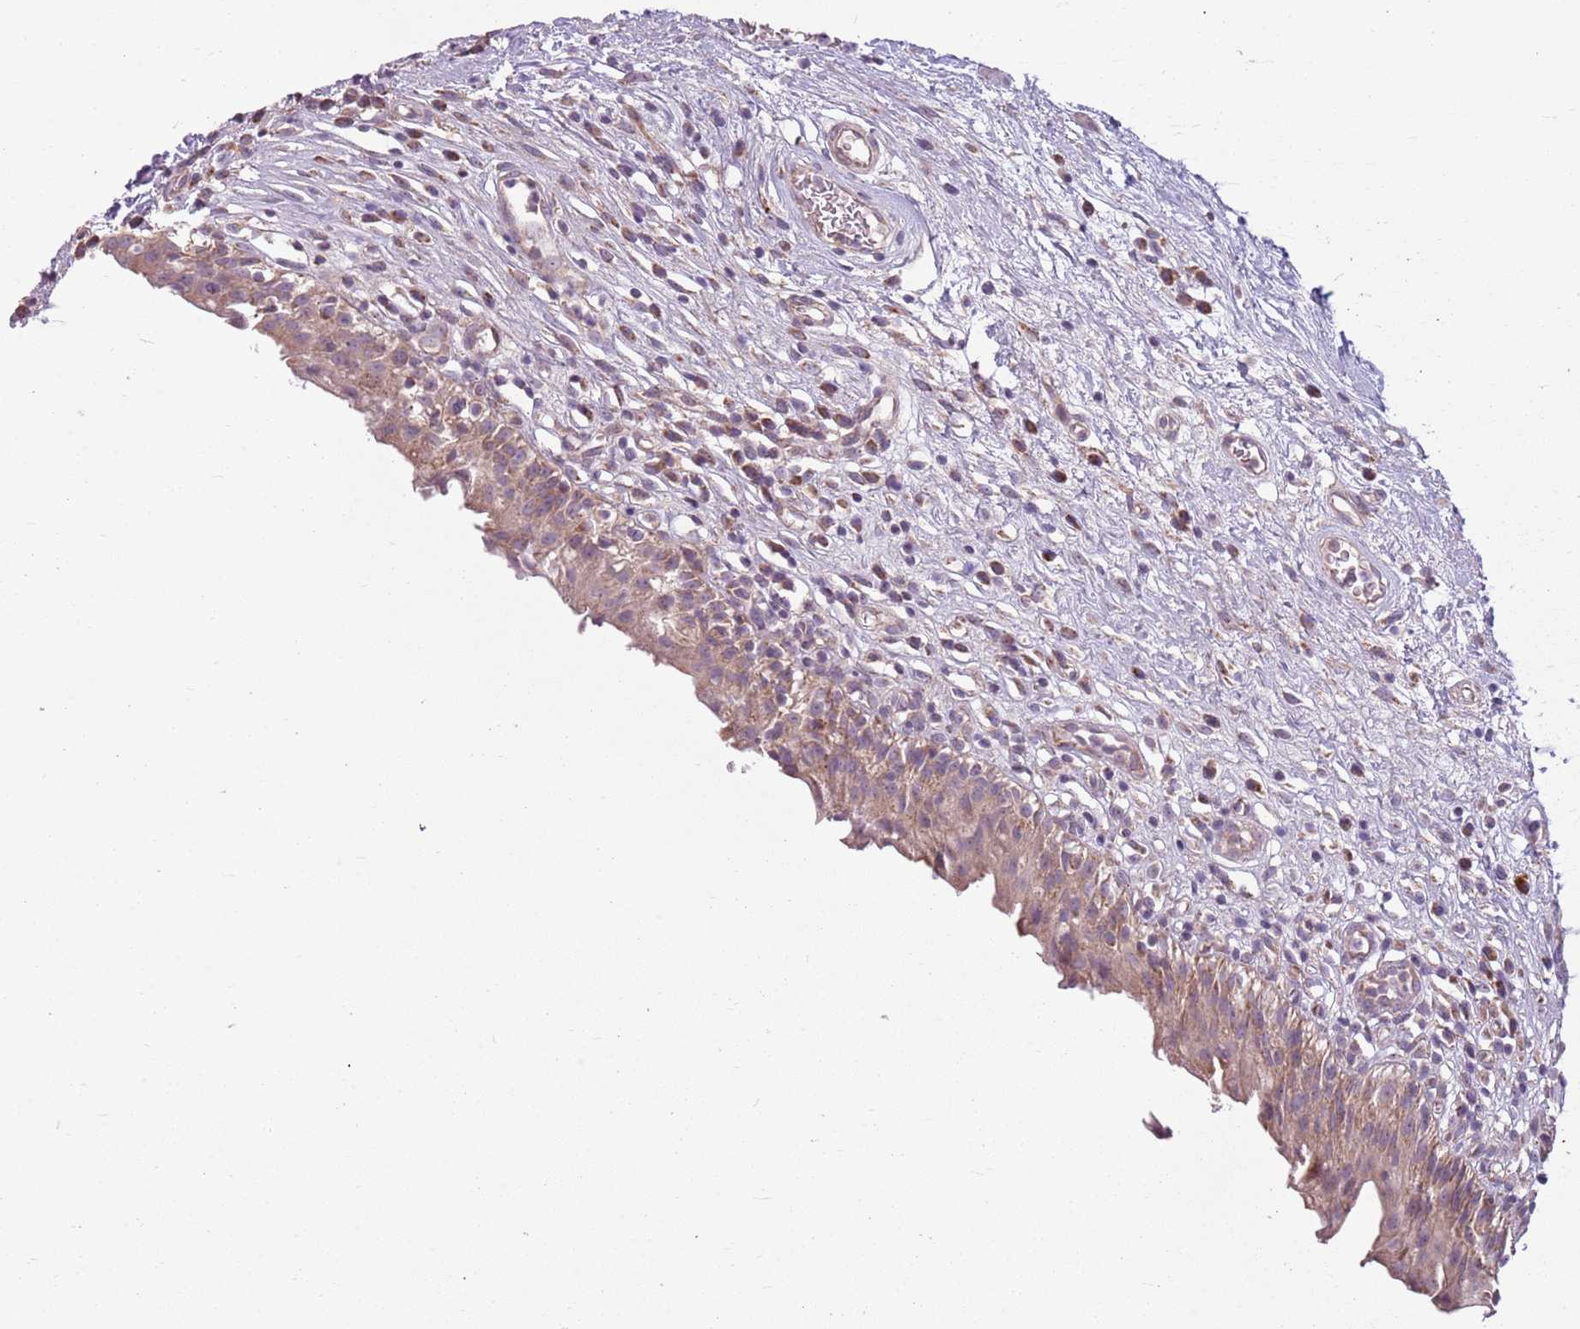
{"staining": {"intensity": "weak", "quantity": ">75%", "location": "cytoplasmic/membranous"}, "tissue": "urinary bladder", "cell_type": "Urothelial cells", "image_type": "normal", "snomed": [{"axis": "morphology", "description": "Normal tissue, NOS"}, {"axis": "morphology", "description": "Inflammation, NOS"}, {"axis": "topography", "description": "Urinary bladder"}], "caption": "The image reveals staining of unremarkable urinary bladder, revealing weak cytoplasmic/membranous protein expression (brown color) within urothelial cells.", "gene": "ZNF530", "patient": {"sex": "male", "age": 63}}